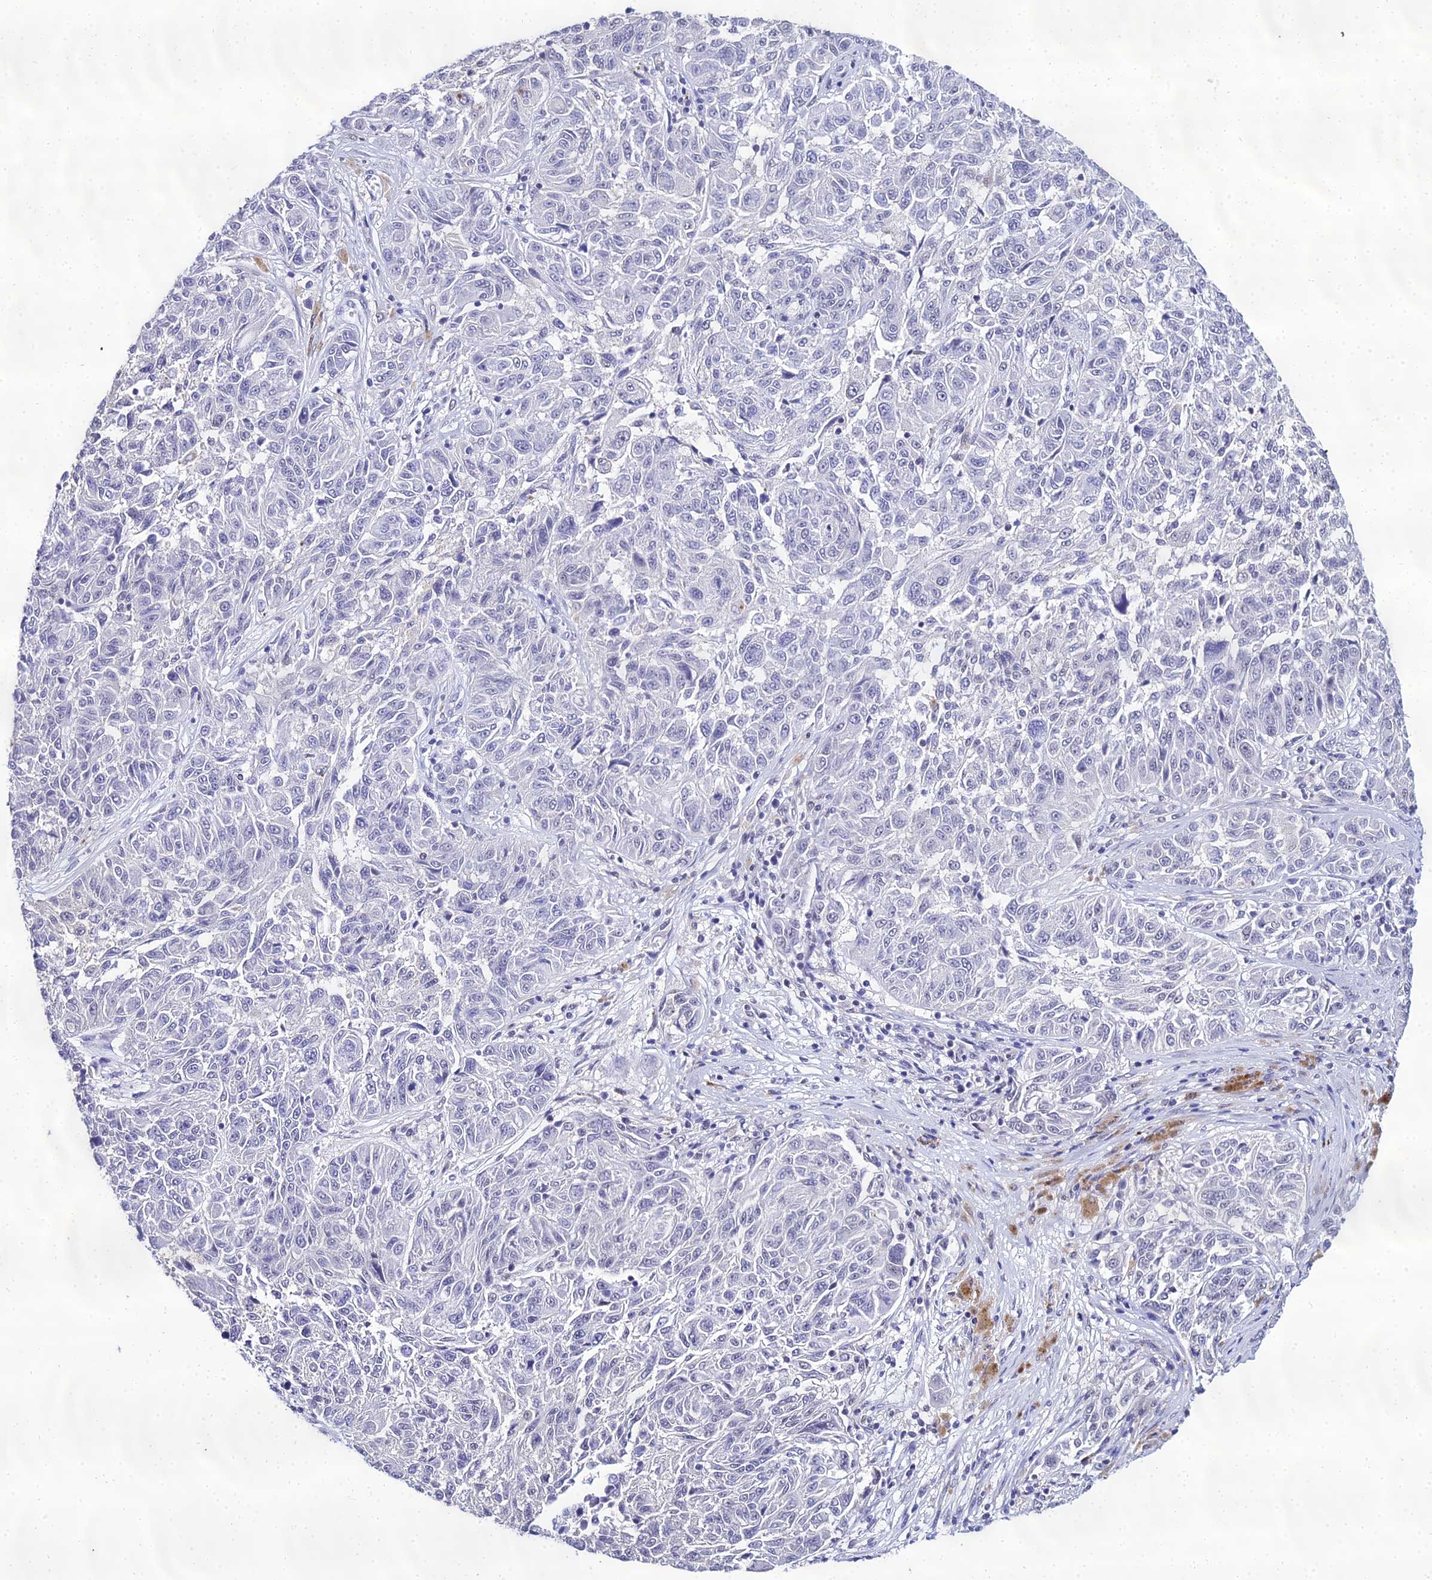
{"staining": {"intensity": "negative", "quantity": "none", "location": "none"}, "tissue": "melanoma", "cell_type": "Tumor cells", "image_type": "cancer", "snomed": [{"axis": "morphology", "description": "Malignant melanoma, NOS"}, {"axis": "topography", "description": "Skin"}], "caption": "High power microscopy histopathology image of an immunohistochemistry (IHC) image of malignant melanoma, revealing no significant positivity in tumor cells.", "gene": "PPP4R2", "patient": {"sex": "male", "age": 53}}